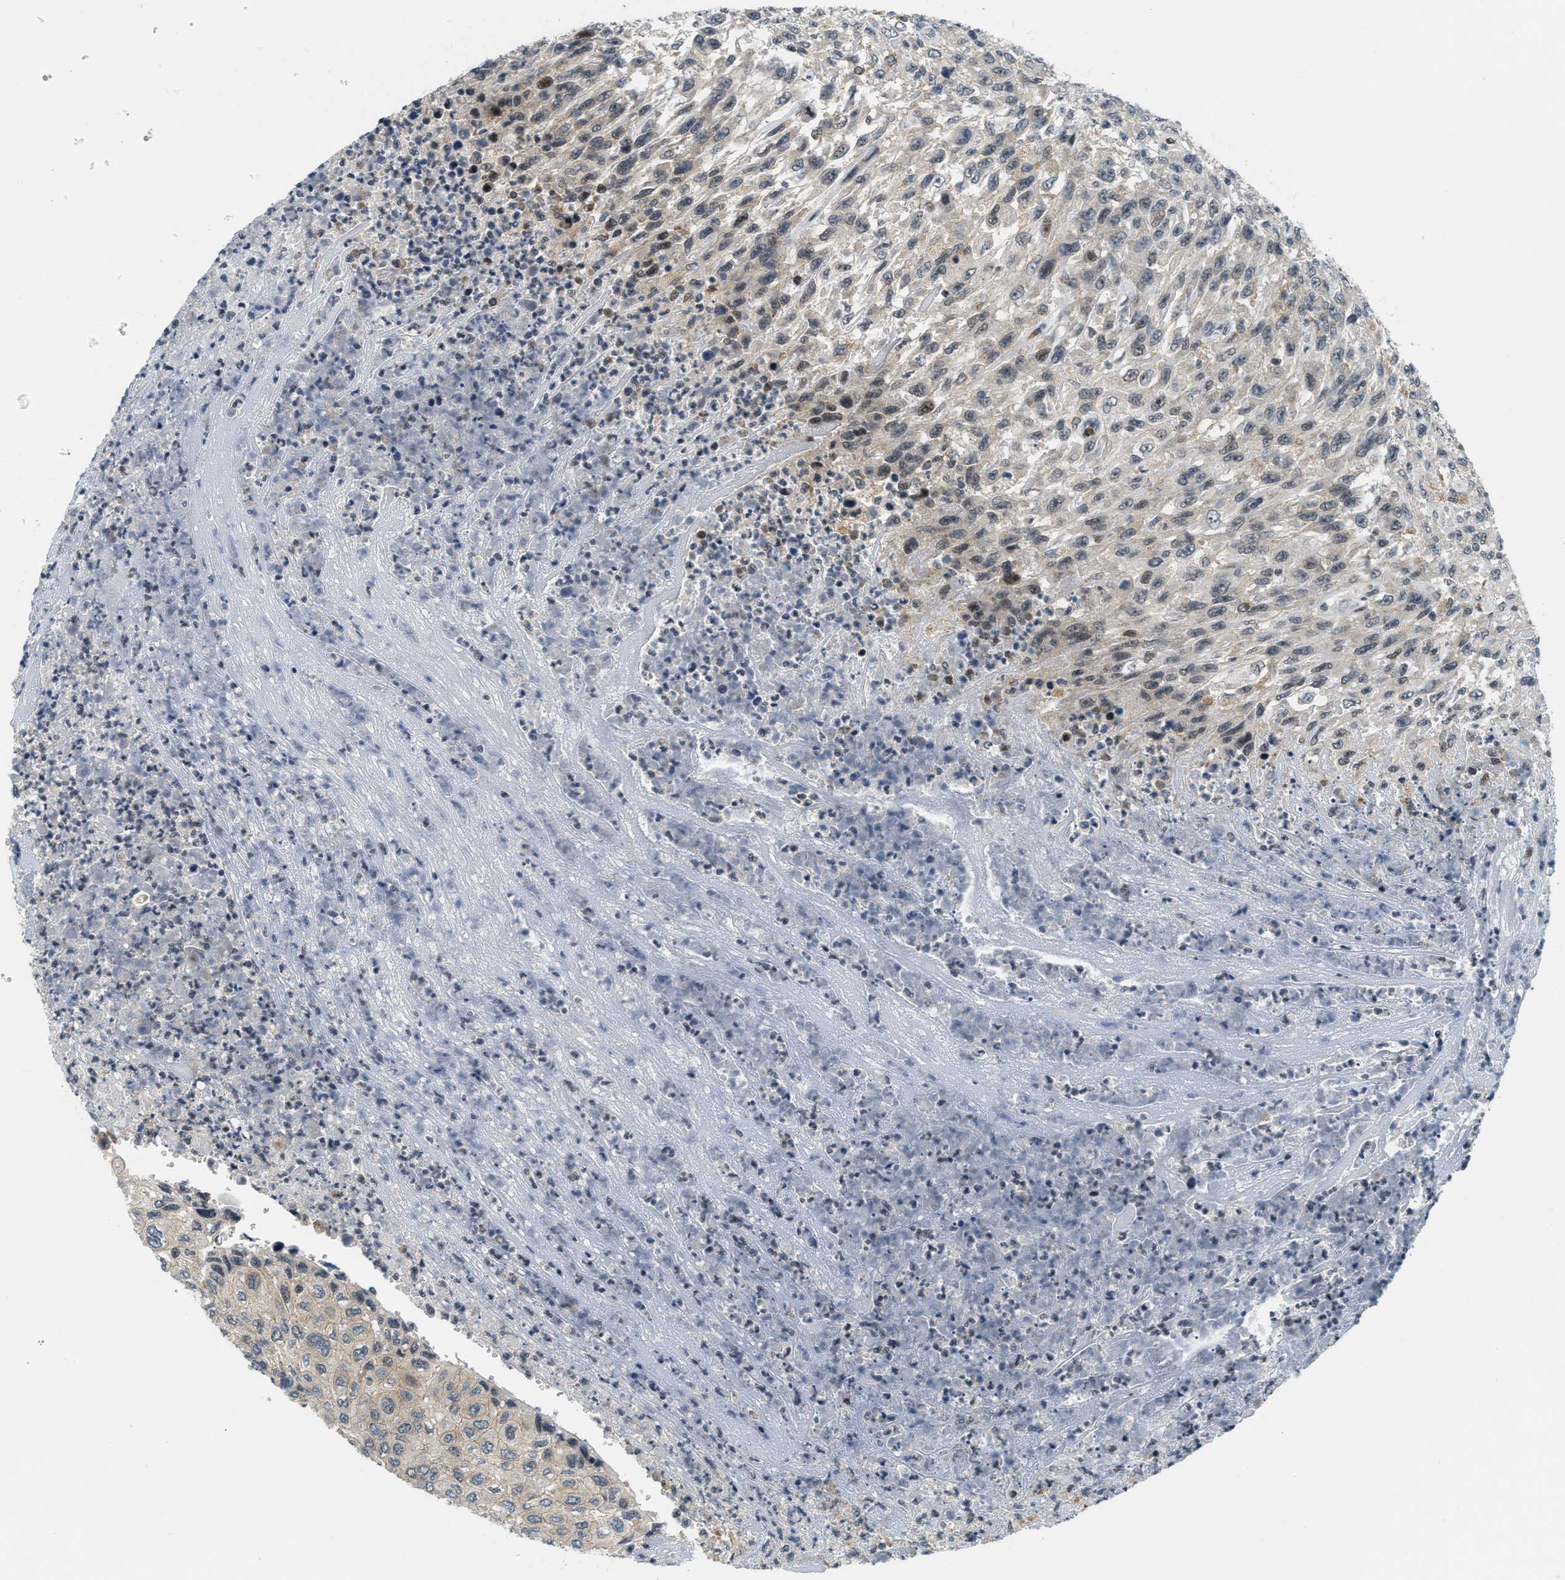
{"staining": {"intensity": "weak", "quantity": "<25%", "location": "cytoplasmic/membranous,nuclear"}, "tissue": "urothelial cancer", "cell_type": "Tumor cells", "image_type": "cancer", "snomed": [{"axis": "morphology", "description": "Urothelial carcinoma, High grade"}, {"axis": "topography", "description": "Urinary bladder"}], "caption": "An IHC image of urothelial cancer is shown. There is no staining in tumor cells of urothelial cancer. (DAB (3,3'-diaminobenzidine) IHC visualized using brightfield microscopy, high magnification).", "gene": "ING1", "patient": {"sex": "male", "age": 66}}